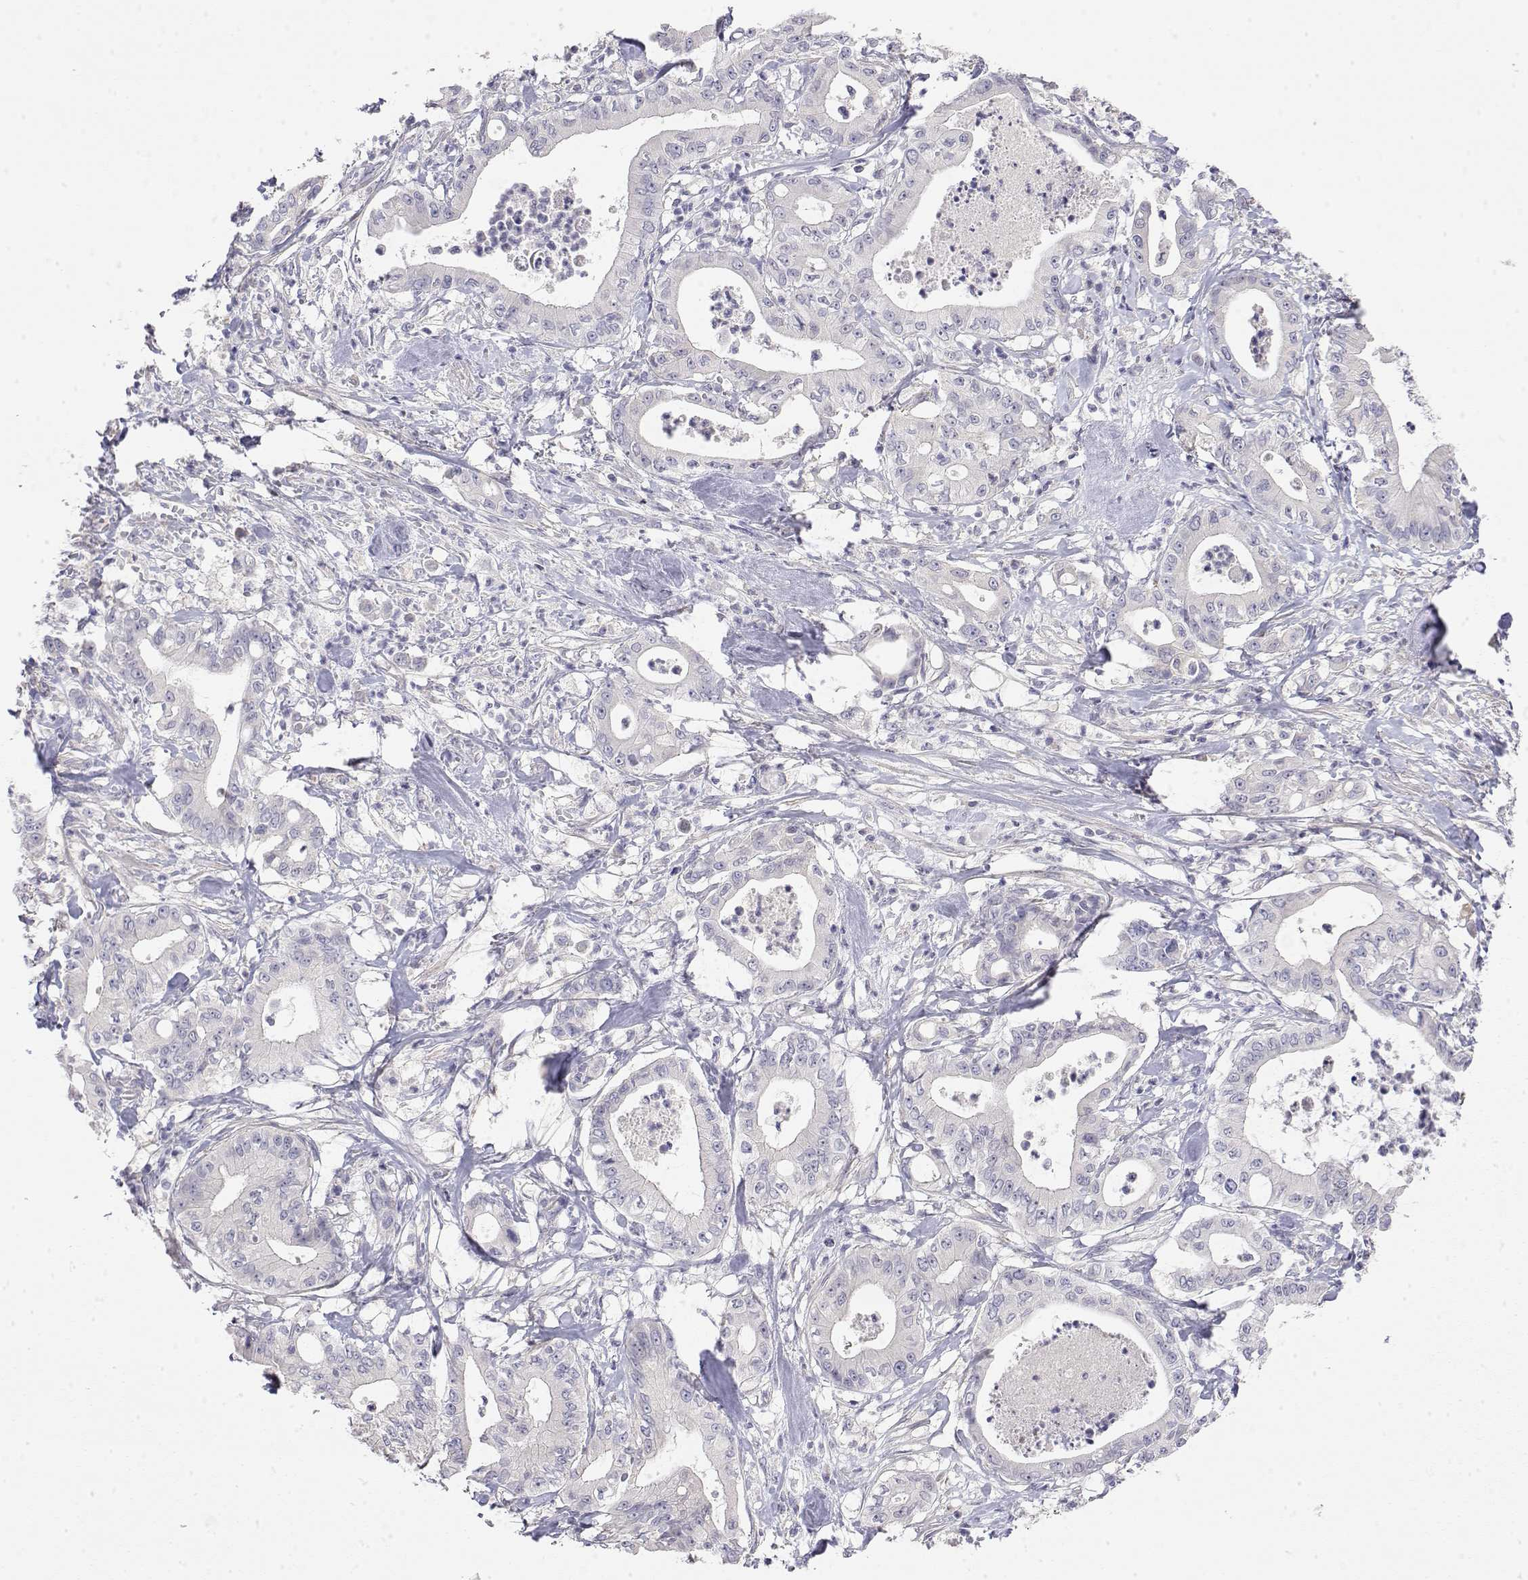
{"staining": {"intensity": "negative", "quantity": "none", "location": "none"}, "tissue": "pancreatic cancer", "cell_type": "Tumor cells", "image_type": "cancer", "snomed": [{"axis": "morphology", "description": "Adenocarcinoma, NOS"}, {"axis": "topography", "description": "Pancreas"}], "caption": "Adenocarcinoma (pancreatic) was stained to show a protein in brown. There is no significant positivity in tumor cells.", "gene": "GGACT", "patient": {"sex": "male", "age": 71}}